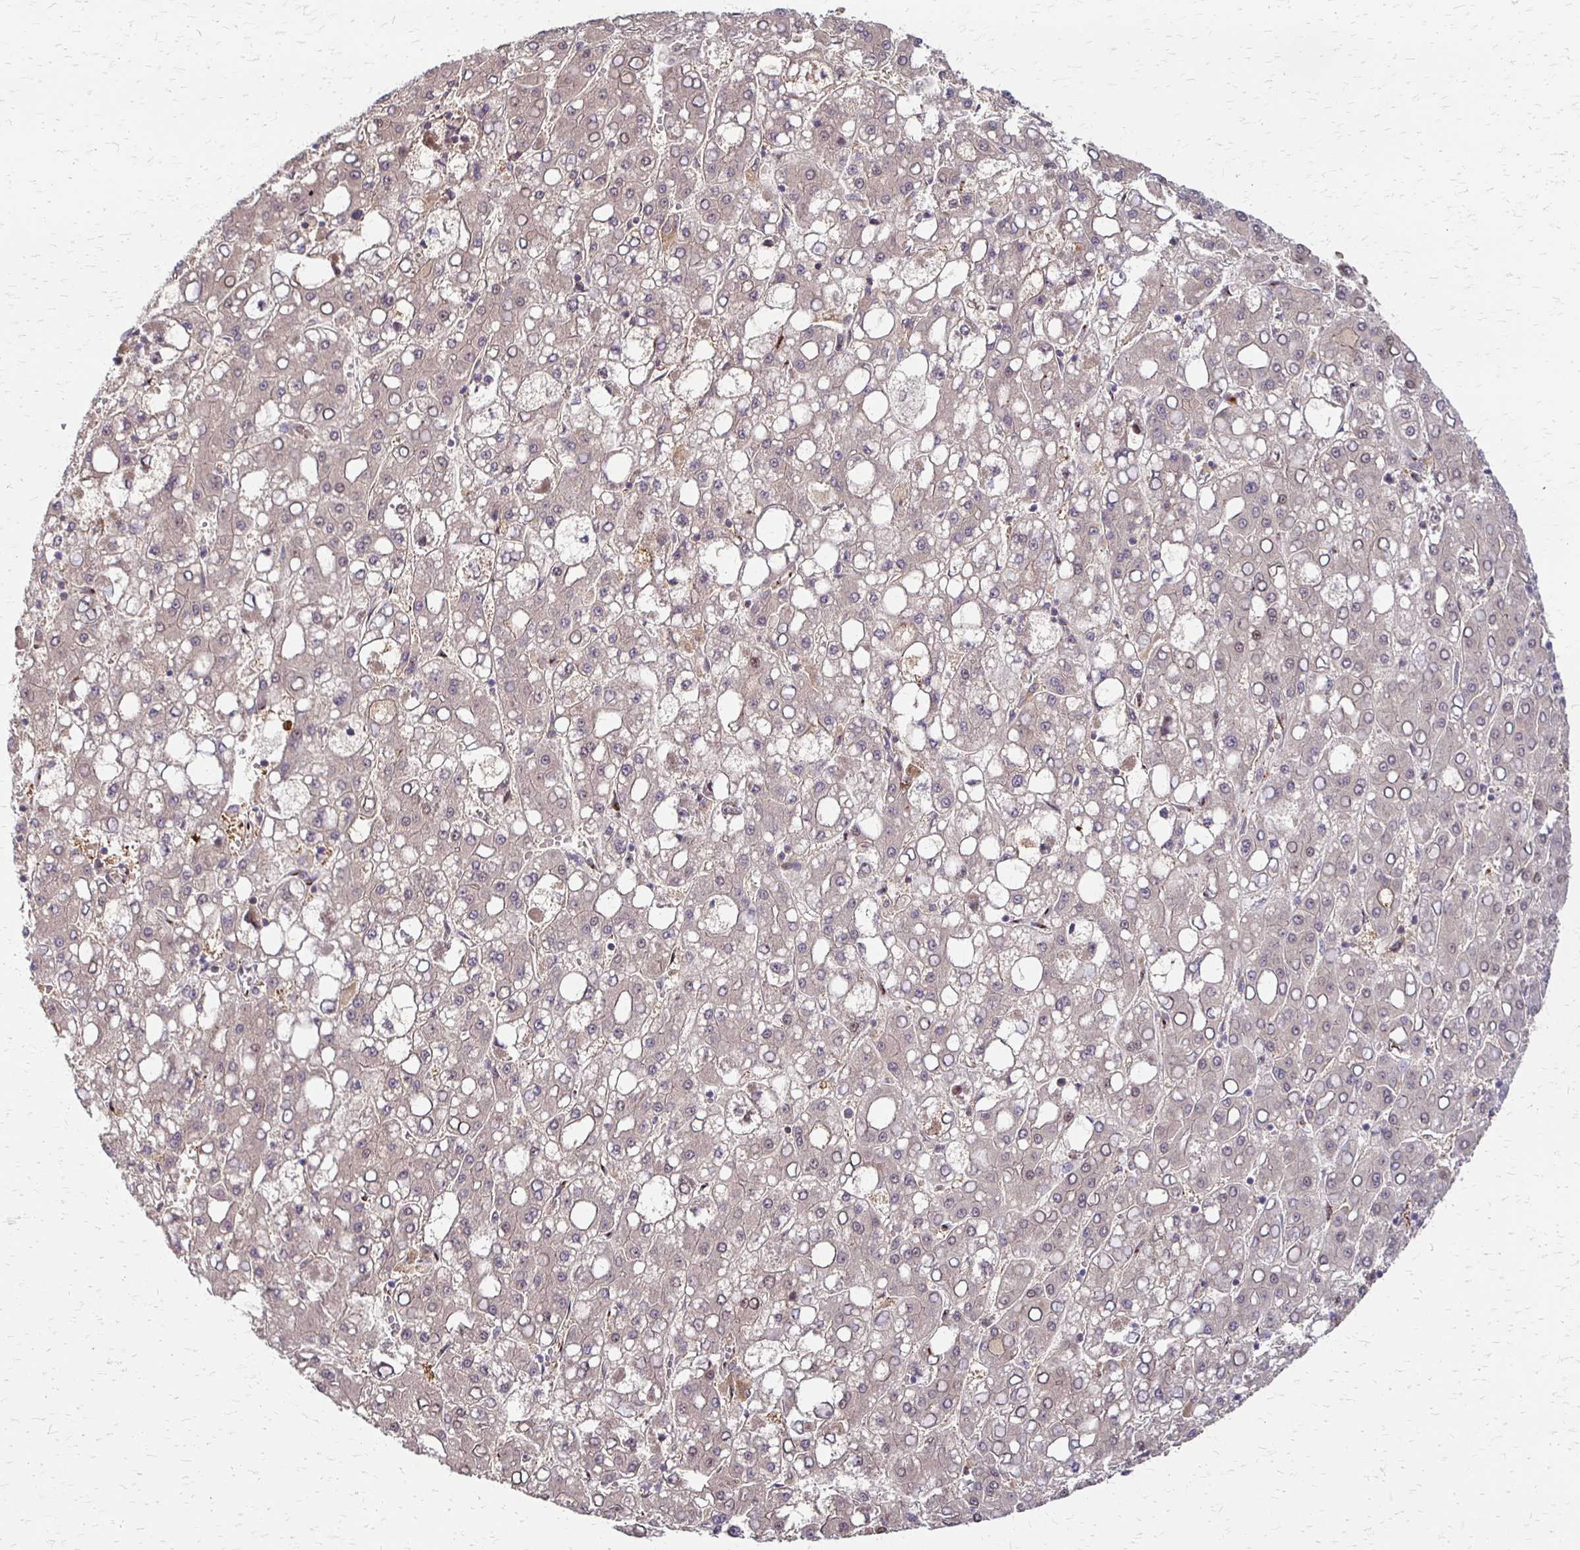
{"staining": {"intensity": "weak", "quantity": "<25%", "location": "cytoplasmic/membranous,nuclear"}, "tissue": "liver cancer", "cell_type": "Tumor cells", "image_type": "cancer", "snomed": [{"axis": "morphology", "description": "Carcinoma, Hepatocellular, NOS"}, {"axis": "topography", "description": "Liver"}], "caption": "A histopathology image of liver cancer (hepatocellular carcinoma) stained for a protein reveals no brown staining in tumor cells. (DAB IHC, high magnification).", "gene": "CFL2", "patient": {"sex": "male", "age": 65}}